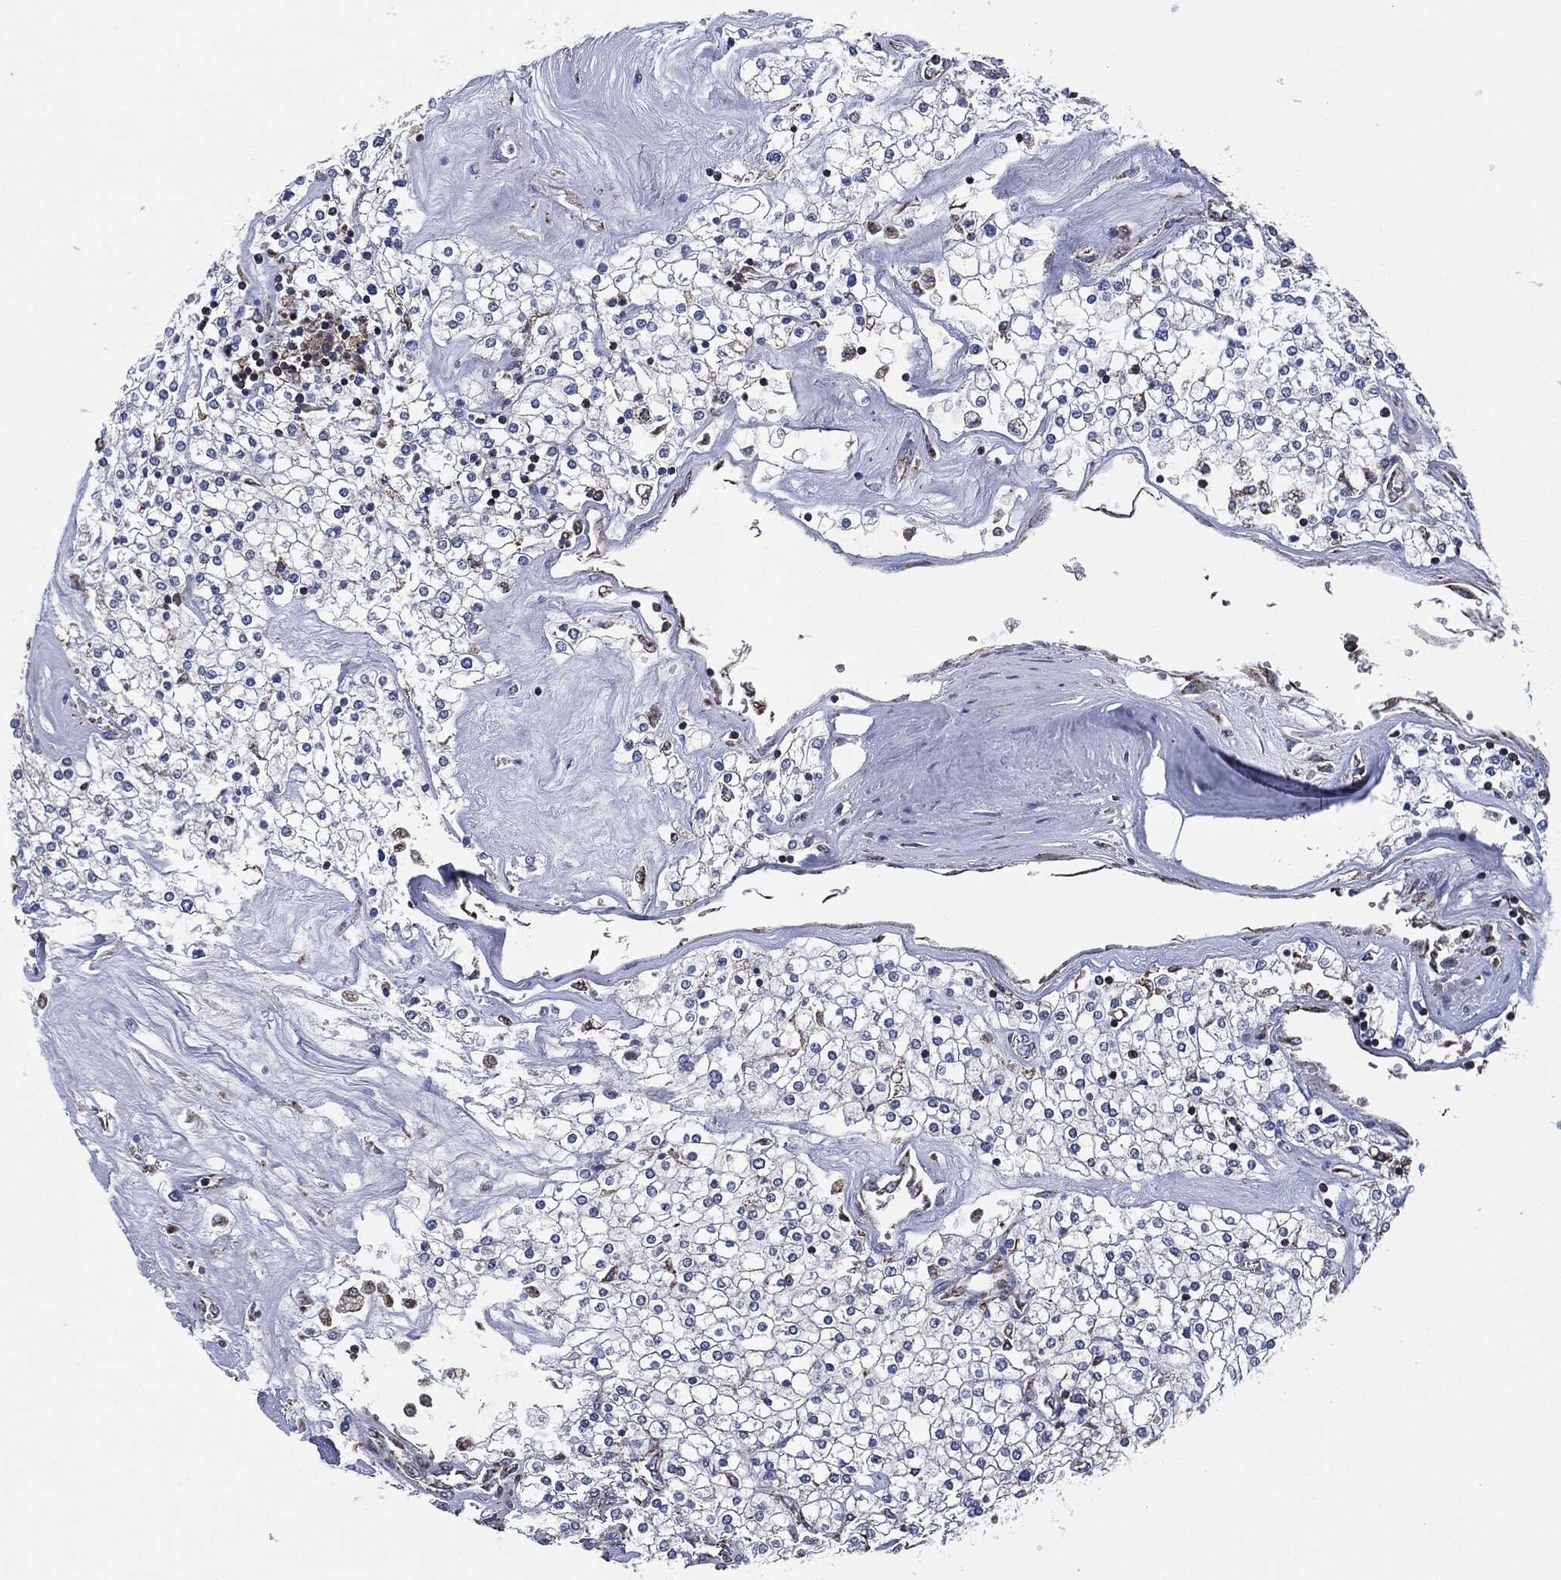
{"staining": {"intensity": "negative", "quantity": "none", "location": "none"}, "tissue": "renal cancer", "cell_type": "Tumor cells", "image_type": "cancer", "snomed": [{"axis": "morphology", "description": "Adenocarcinoma, NOS"}, {"axis": "topography", "description": "Kidney"}], "caption": "Human renal cancer (adenocarcinoma) stained for a protein using immunohistochemistry displays no positivity in tumor cells.", "gene": "NDUFV2", "patient": {"sex": "male", "age": 80}}